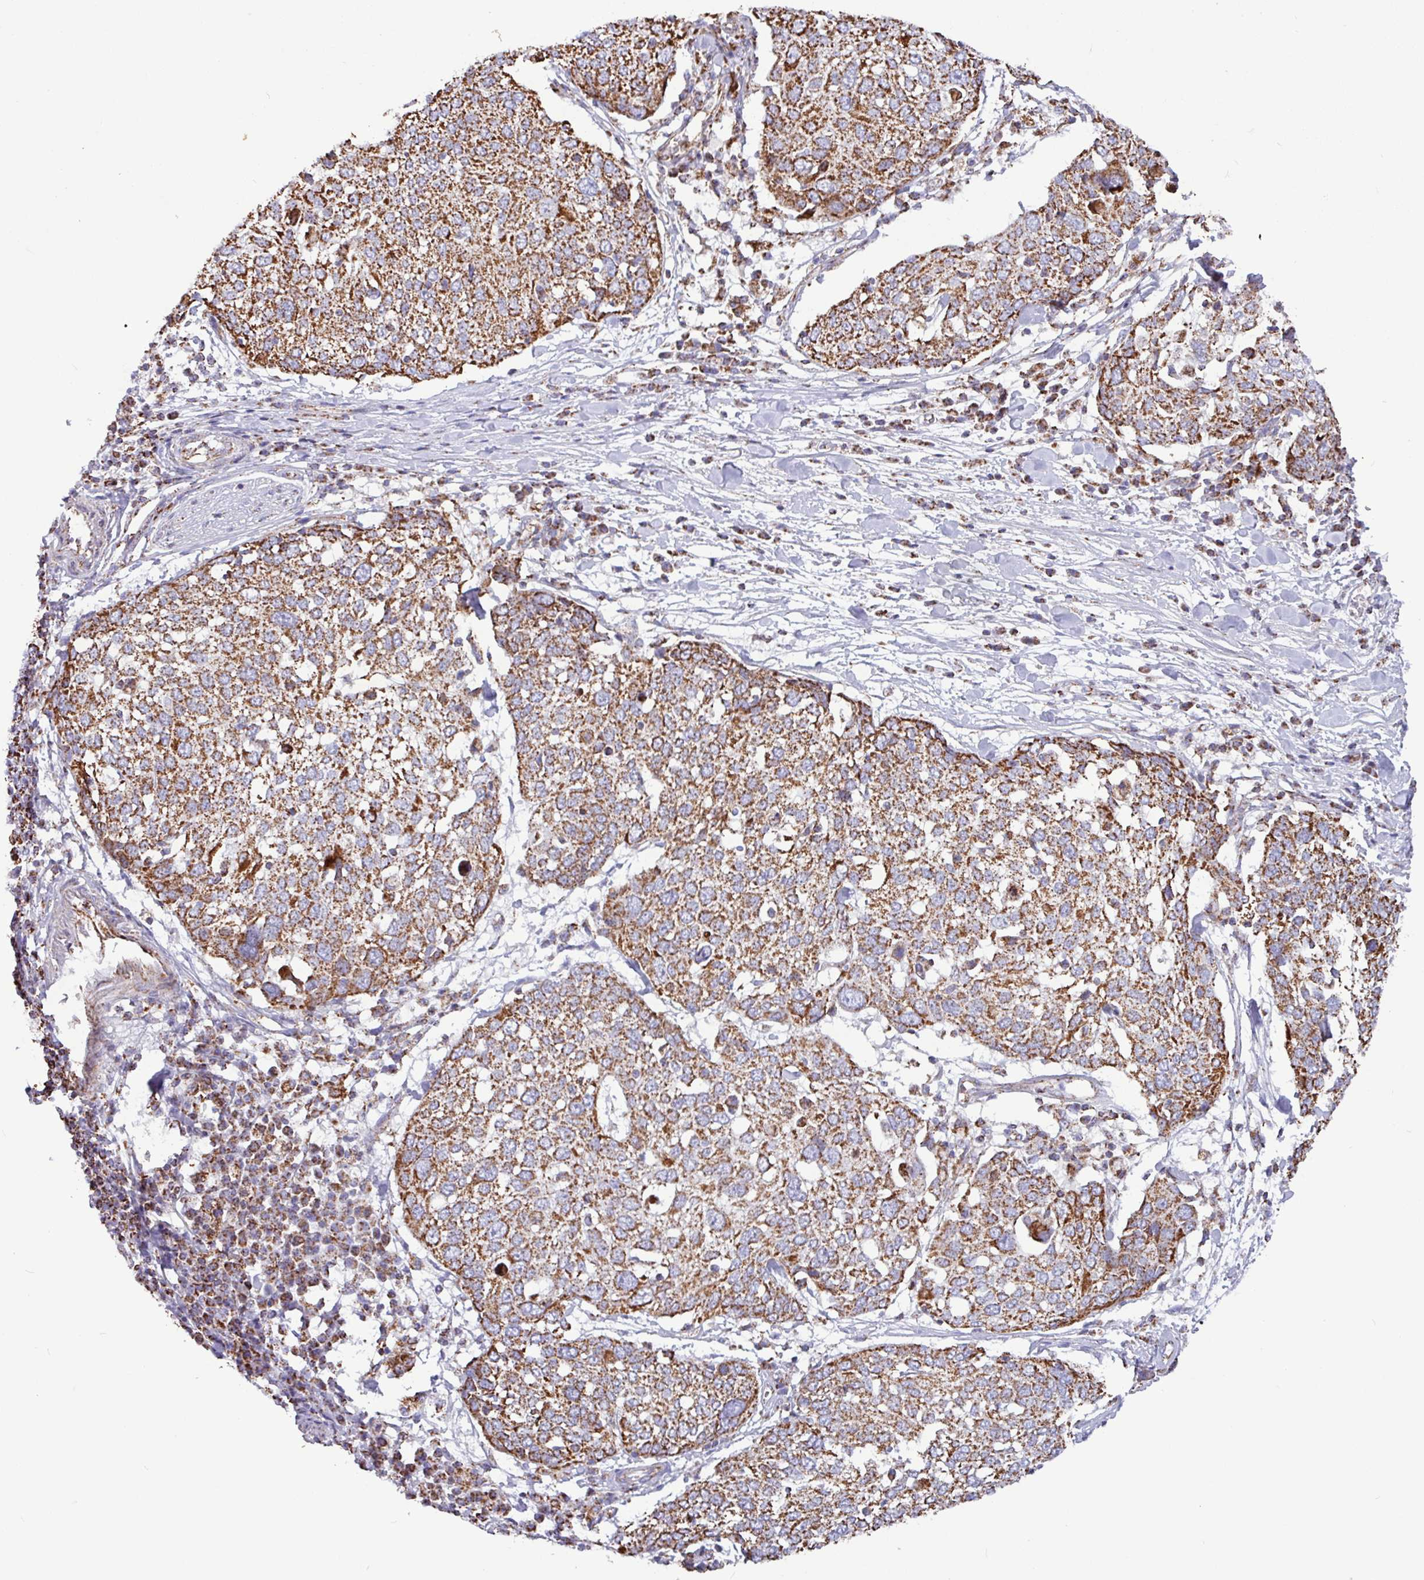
{"staining": {"intensity": "moderate", "quantity": ">75%", "location": "cytoplasmic/membranous"}, "tissue": "lung cancer", "cell_type": "Tumor cells", "image_type": "cancer", "snomed": [{"axis": "morphology", "description": "Squamous cell carcinoma, NOS"}, {"axis": "topography", "description": "Lung"}], "caption": "Tumor cells show medium levels of moderate cytoplasmic/membranous staining in about >75% of cells in human lung squamous cell carcinoma.", "gene": "RTL3", "patient": {"sex": "male", "age": 65}}